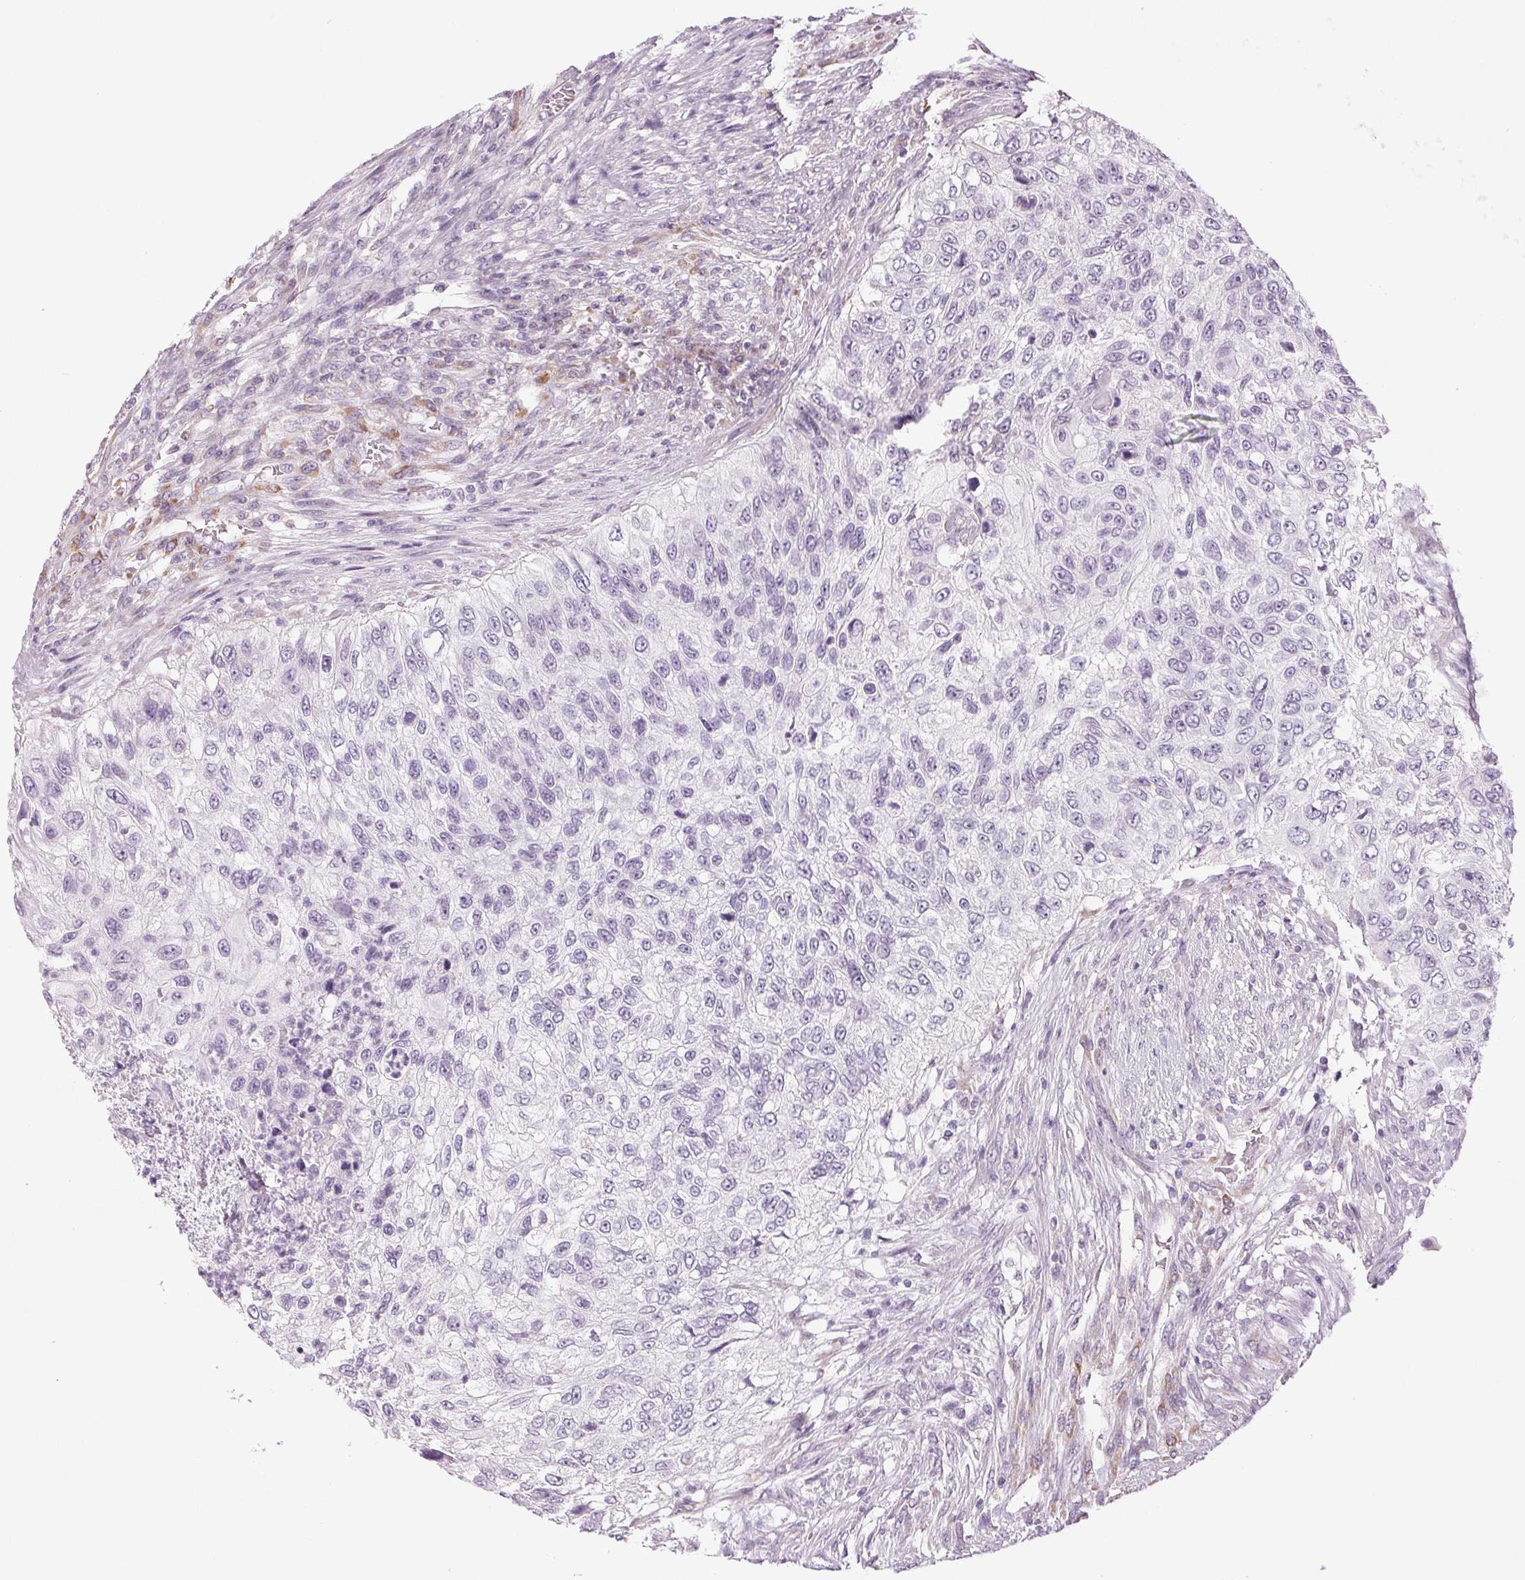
{"staining": {"intensity": "negative", "quantity": "none", "location": "none"}, "tissue": "urothelial cancer", "cell_type": "Tumor cells", "image_type": "cancer", "snomed": [{"axis": "morphology", "description": "Urothelial carcinoma, High grade"}, {"axis": "topography", "description": "Urinary bladder"}], "caption": "High magnification brightfield microscopy of urothelial cancer stained with DAB (brown) and counterstained with hematoxylin (blue): tumor cells show no significant staining.", "gene": "DNAJC6", "patient": {"sex": "female", "age": 60}}